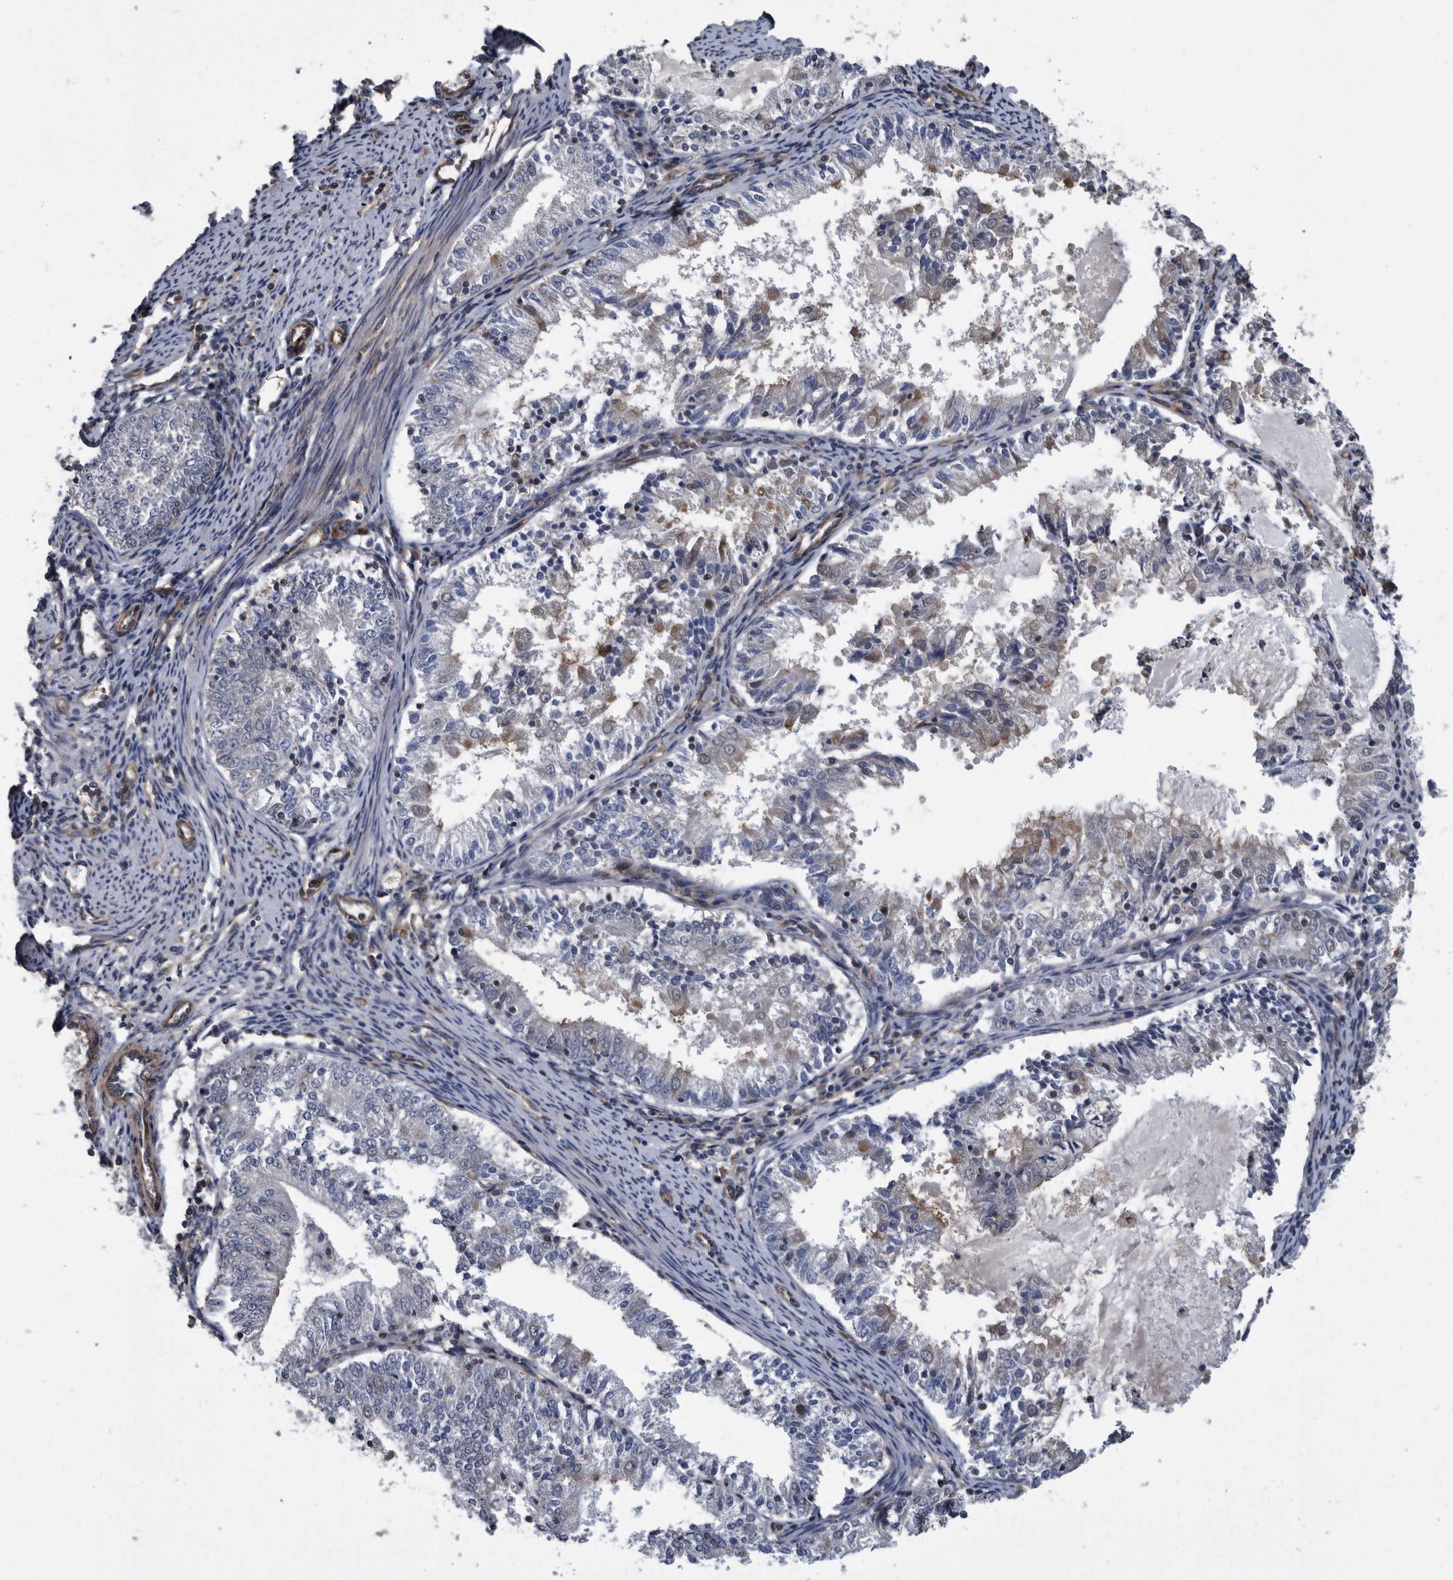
{"staining": {"intensity": "negative", "quantity": "none", "location": "none"}, "tissue": "endometrial cancer", "cell_type": "Tumor cells", "image_type": "cancer", "snomed": [{"axis": "morphology", "description": "Adenocarcinoma, NOS"}, {"axis": "topography", "description": "Endometrium"}], "caption": "There is no significant staining in tumor cells of adenocarcinoma (endometrial).", "gene": "ARMCX1", "patient": {"sex": "female", "age": 57}}